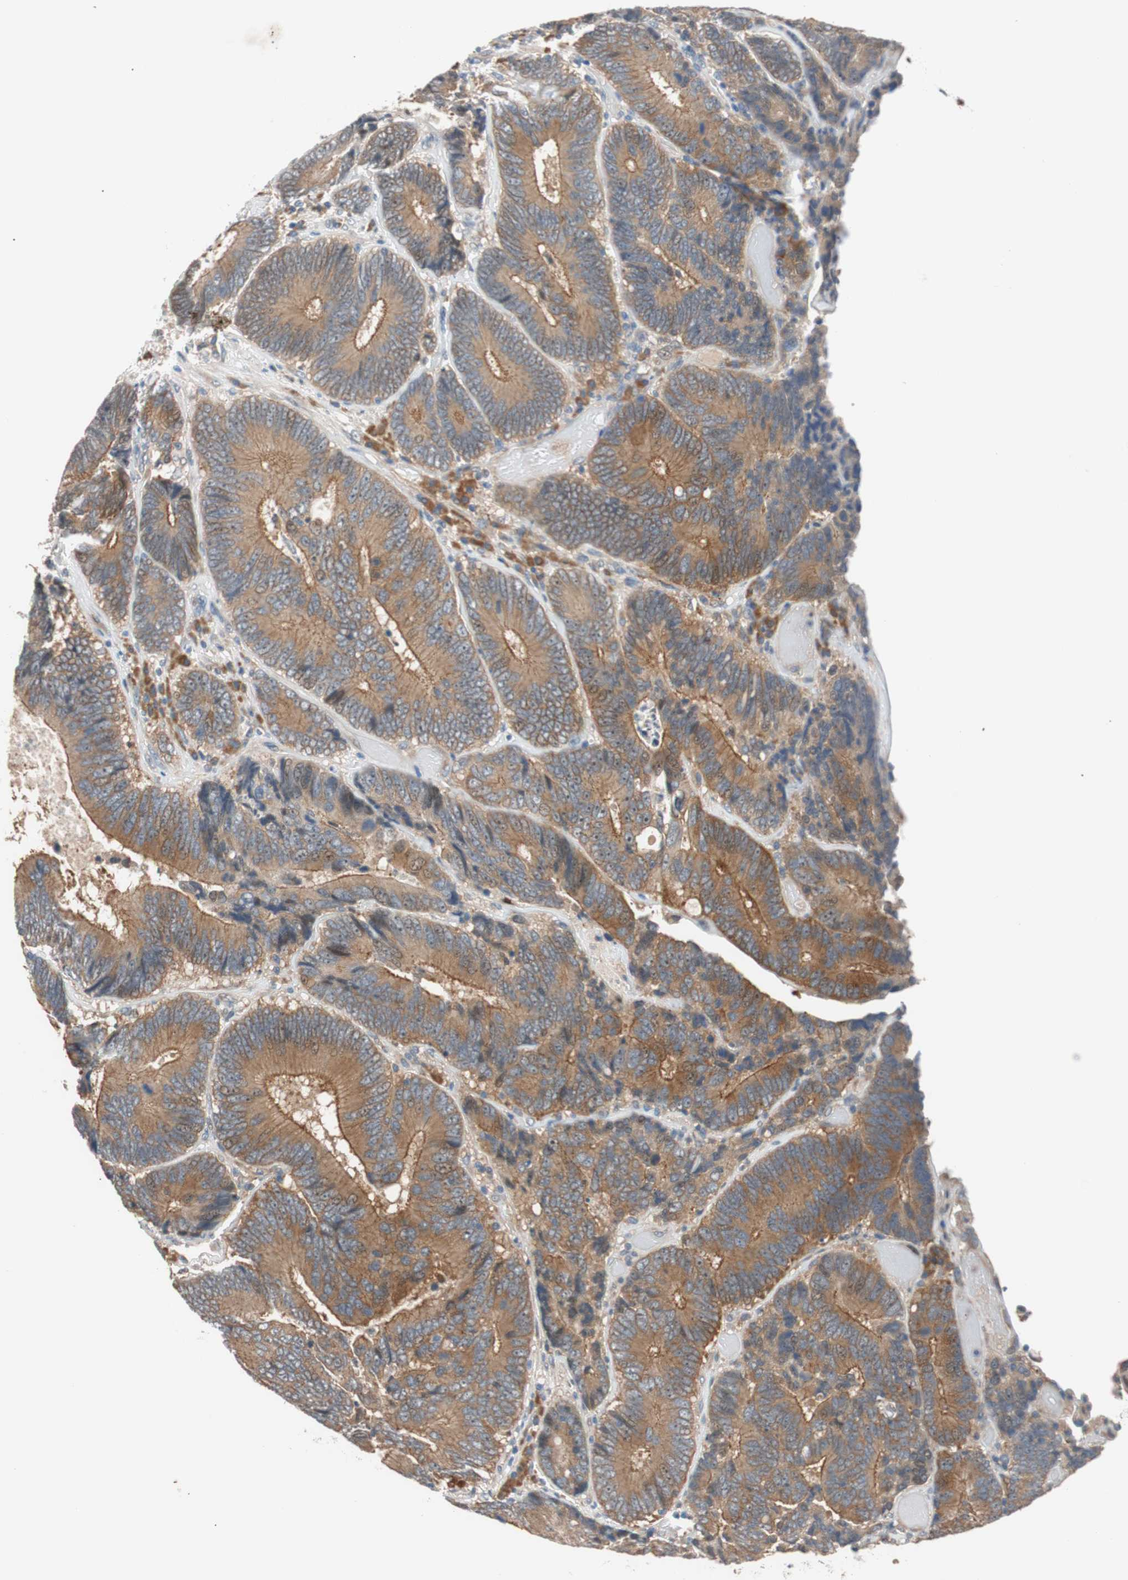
{"staining": {"intensity": "moderate", "quantity": ">75%", "location": "cytoplasmic/membranous"}, "tissue": "colorectal cancer", "cell_type": "Tumor cells", "image_type": "cancer", "snomed": [{"axis": "morphology", "description": "Adenocarcinoma, NOS"}, {"axis": "topography", "description": "Colon"}], "caption": "Approximately >75% of tumor cells in human adenocarcinoma (colorectal) reveal moderate cytoplasmic/membranous protein positivity as visualized by brown immunohistochemical staining.", "gene": "PCK1", "patient": {"sex": "female", "age": 78}}